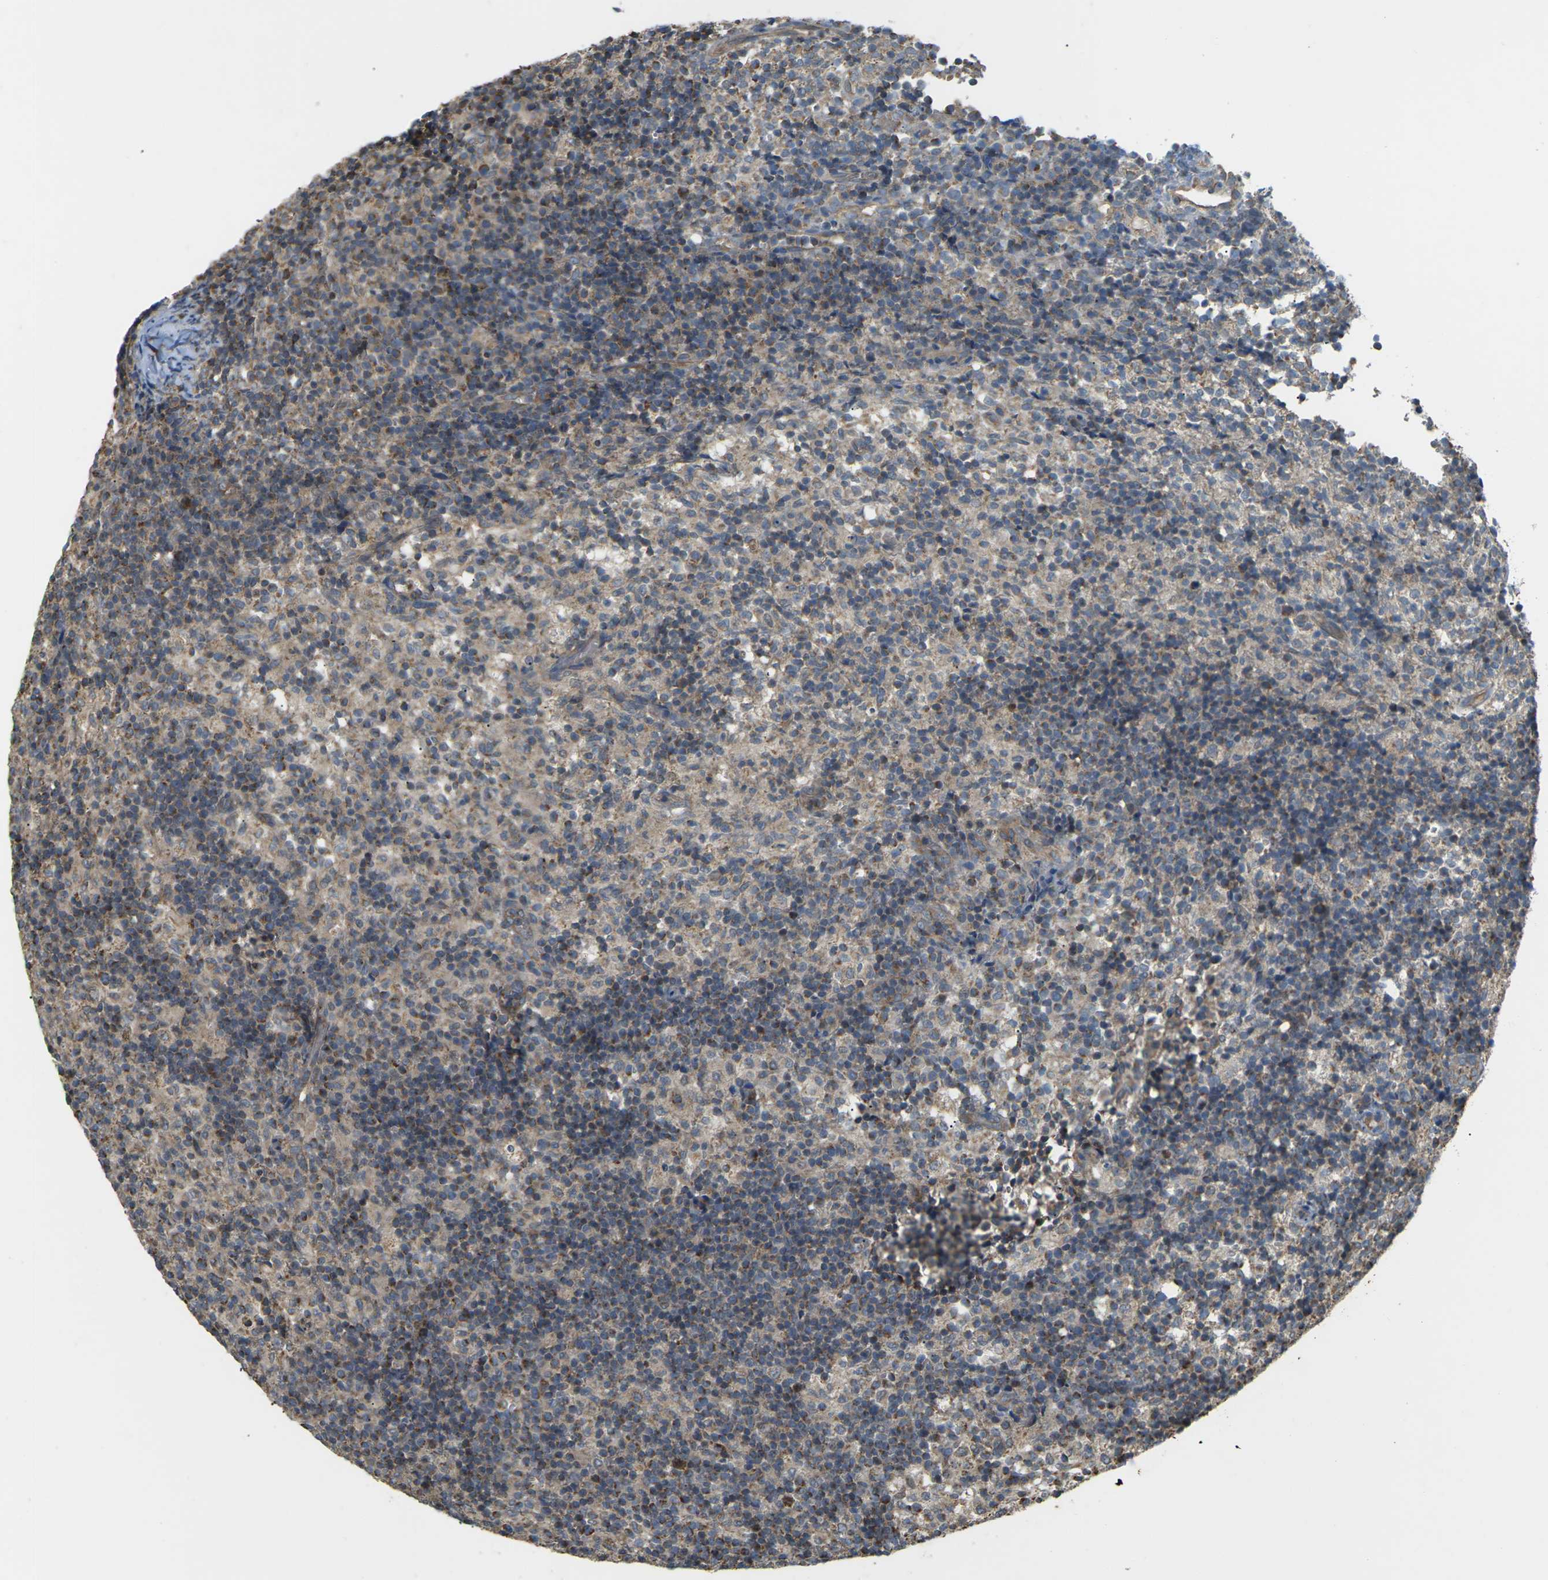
{"staining": {"intensity": "moderate", "quantity": "25%-75%", "location": "cytoplasmic/membranous"}, "tissue": "lymph node", "cell_type": "Germinal center cells", "image_type": "normal", "snomed": [{"axis": "morphology", "description": "Normal tissue, NOS"}, {"axis": "morphology", "description": "Inflammation, NOS"}, {"axis": "topography", "description": "Lymph node"}], "caption": "Moderate cytoplasmic/membranous positivity is seen in about 25%-75% of germinal center cells in unremarkable lymph node.", "gene": "KSR1", "patient": {"sex": "male", "age": 55}}